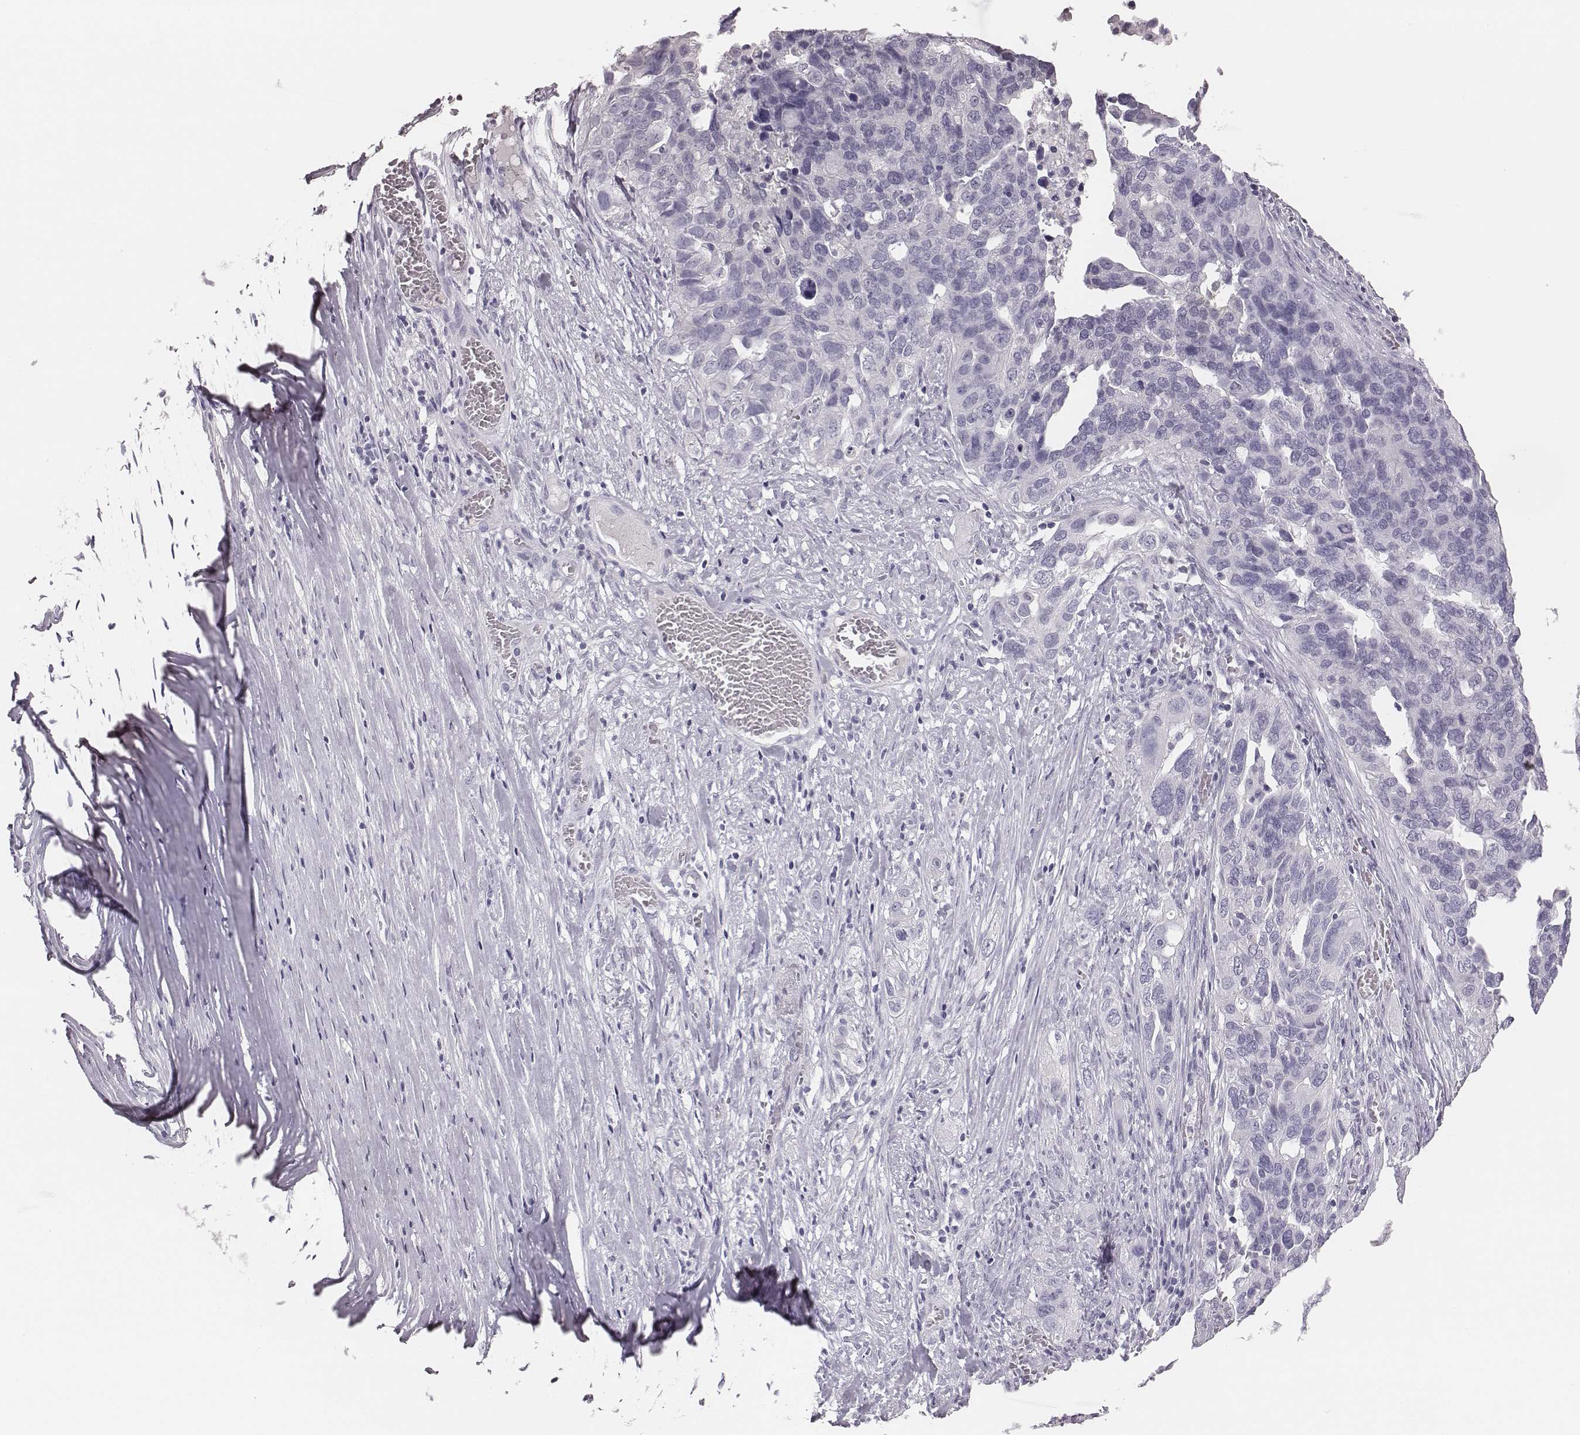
{"staining": {"intensity": "negative", "quantity": "none", "location": "none"}, "tissue": "ovarian cancer", "cell_type": "Tumor cells", "image_type": "cancer", "snomed": [{"axis": "morphology", "description": "Carcinoma, endometroid"}, {"axis": "topography", "description": "Soft tissue"}, {"axis": "topography", "description": "Ovary"}], "caption": "DAB (3,3'-diaminobenzidine) immunohistochemical staining of ovarian cancer (endometroid carcinoma) demonstrates no significant expression in tumor cells. The staining is performed using DAB brown chromogen with nuclei counter-stained in using hematoxylin.", "gene": "CSH1", "patient": {"sex": "female", "age": 52}}